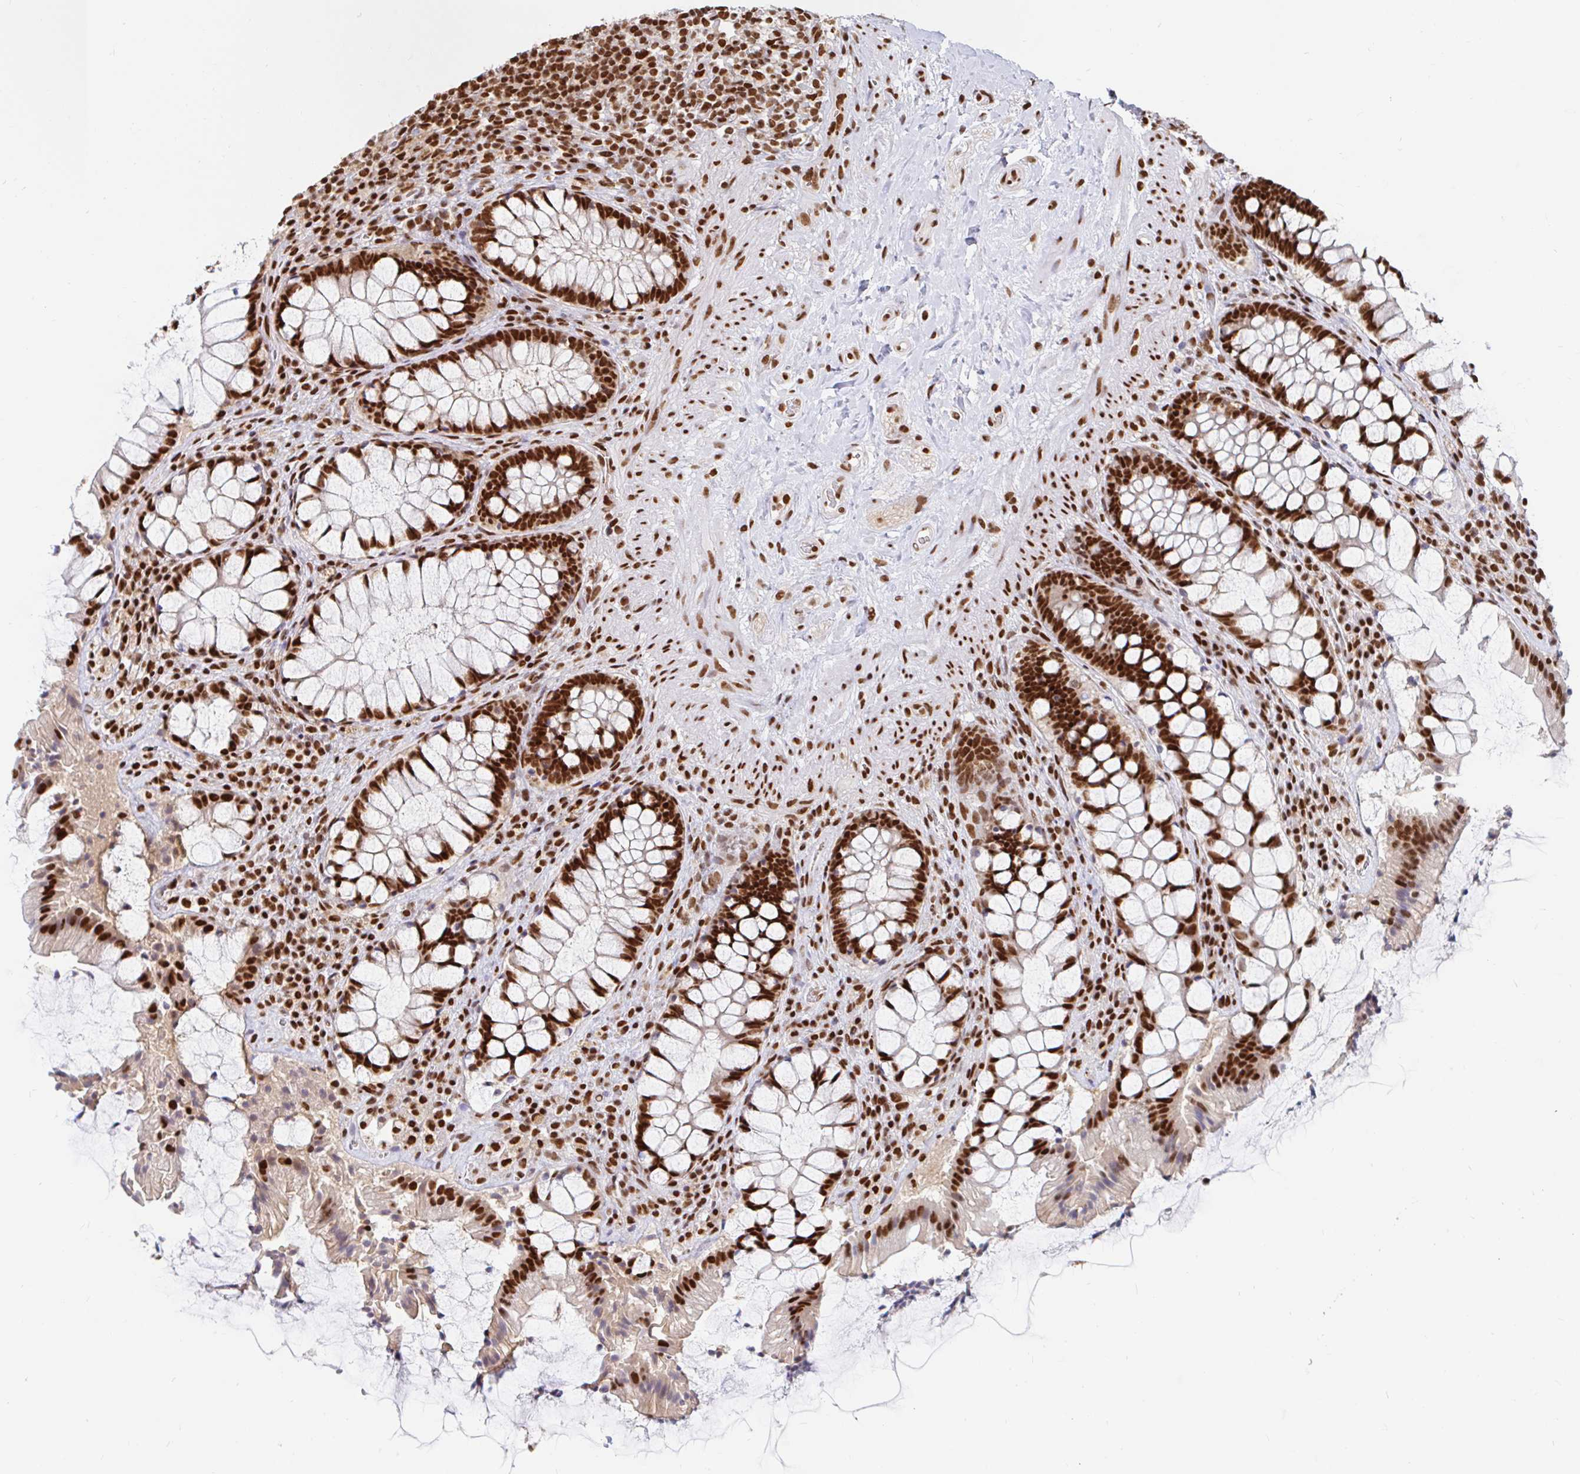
{"staining": {"intensity": "strong", "quantity": ">75%", "location": "nuclear"}, "tissue": "rectum", "cell_type": "Glandular cells", "image_type": "normal", "snomed": [{"axis": "morphology", "description": "Normal tissue, NOS"}, {"axis": "topography", "description": "Rectum"}], "caption": "Immunohistochemistry (IHC) (DAB (3,3'-diaminobenzidine)) staining of normal human rectum reveals strong nuclear protein positivity in approximately >75% of glandular cells.", "gene": "RBMXL1", "patient": {"sex": "female", "age": 58}}